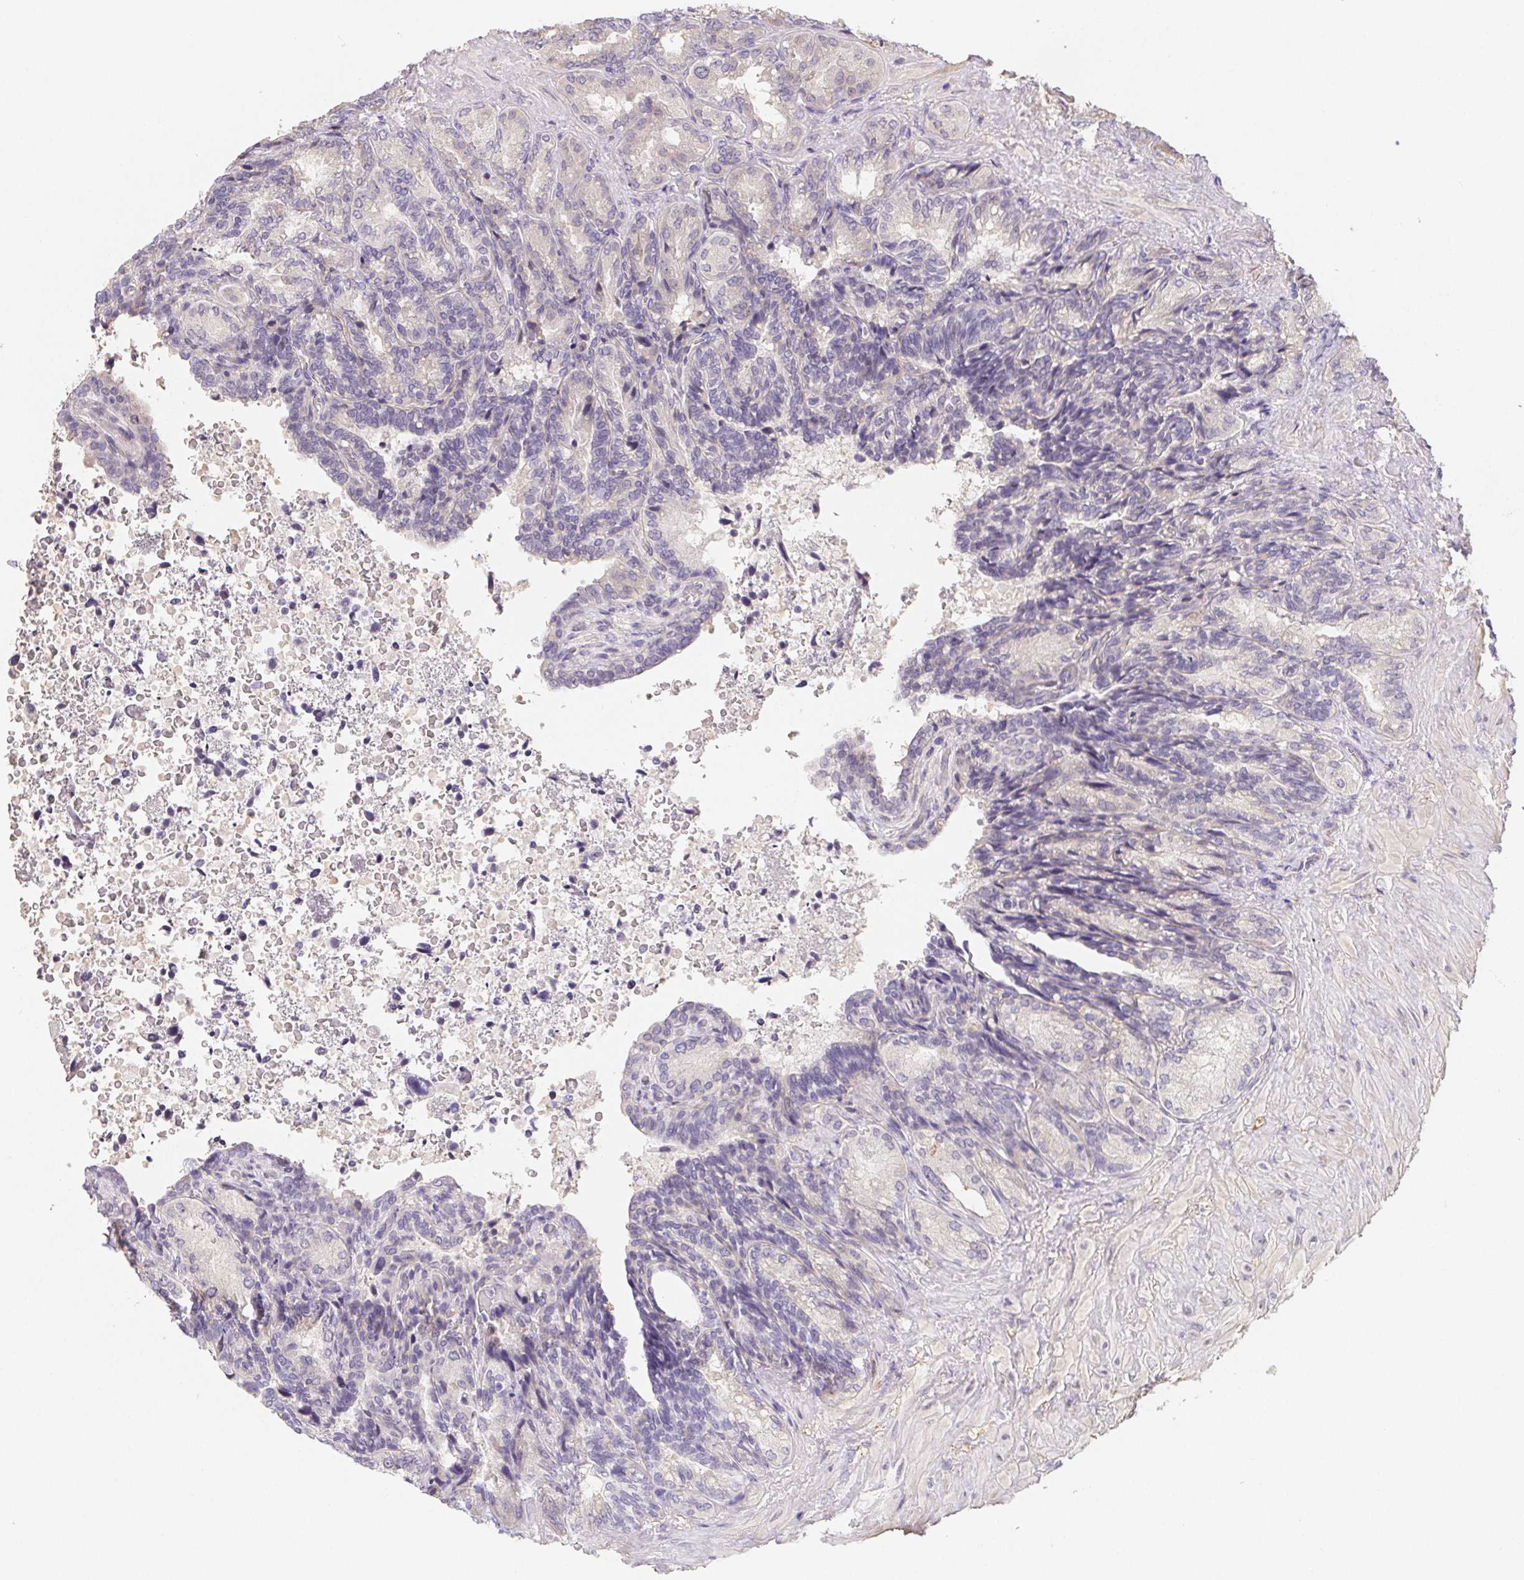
{"staining": {"intensity": "weak", "quantity": "<25%", "location": "cytoplasmic/membranous"}, "tissue": "seminal vesicle", "cell_type": "Glandular cells", "image_type": "normal", "snomed": [{"axis": "morphology", "description": "Normal tissue, NOS"}, {"axis": "topography", "description": "Seminal veicle"}], "caption": "A high-resolution image shows IHC staining of normal seminal vesicle, which reveals no significant expression in glandular cells.", "gene": "ZBBX", "patient": {"sex": "male", "age": 68}}